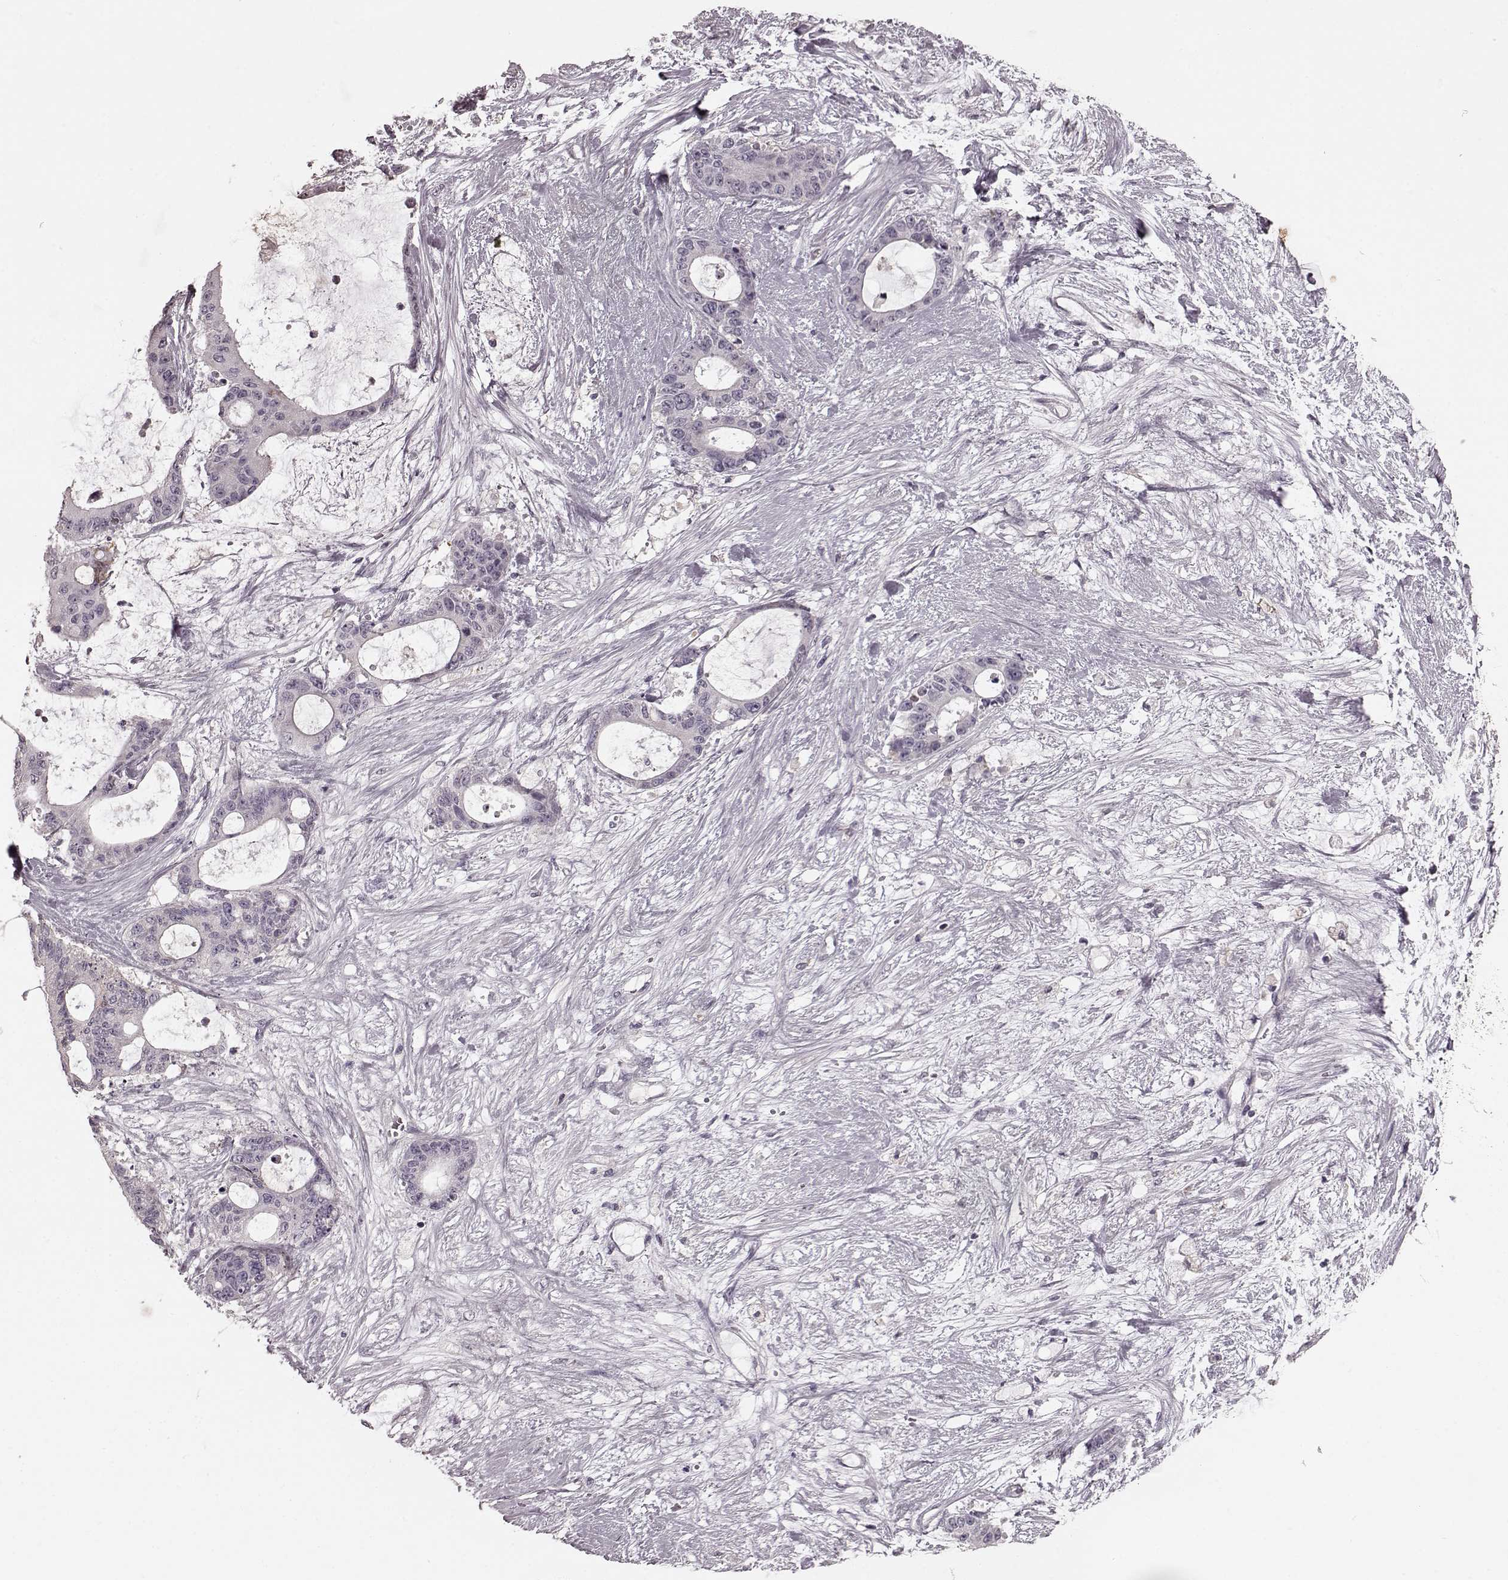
{"staining": {"intensity": "negative", "quantity": "none", "location": "none"}, "tissue": "liver cancer", "cell_type": "Tumor cells", "image_type": "cancer", "snomed": [{"axis": "morphology", "description": "Normal tissue, NOS"}, {"axis": "morphology", "description": "Cholangiocarcinoma"}, {"axis": "topography", "description": "Liver"}, {"axis": "topography", "description": "Peripheral nerve tissue"}], "caption": "High magnification brightfield microscopy of cholangiocarcinoma (liver) stained with DAB (3,3'-diaminobenzidine) (brown) and counterstained with hematoxylin (blue): tumor cells show no significant positivity.", "gene": "CD28", "patient": {"sex": "female", "age": 73}}